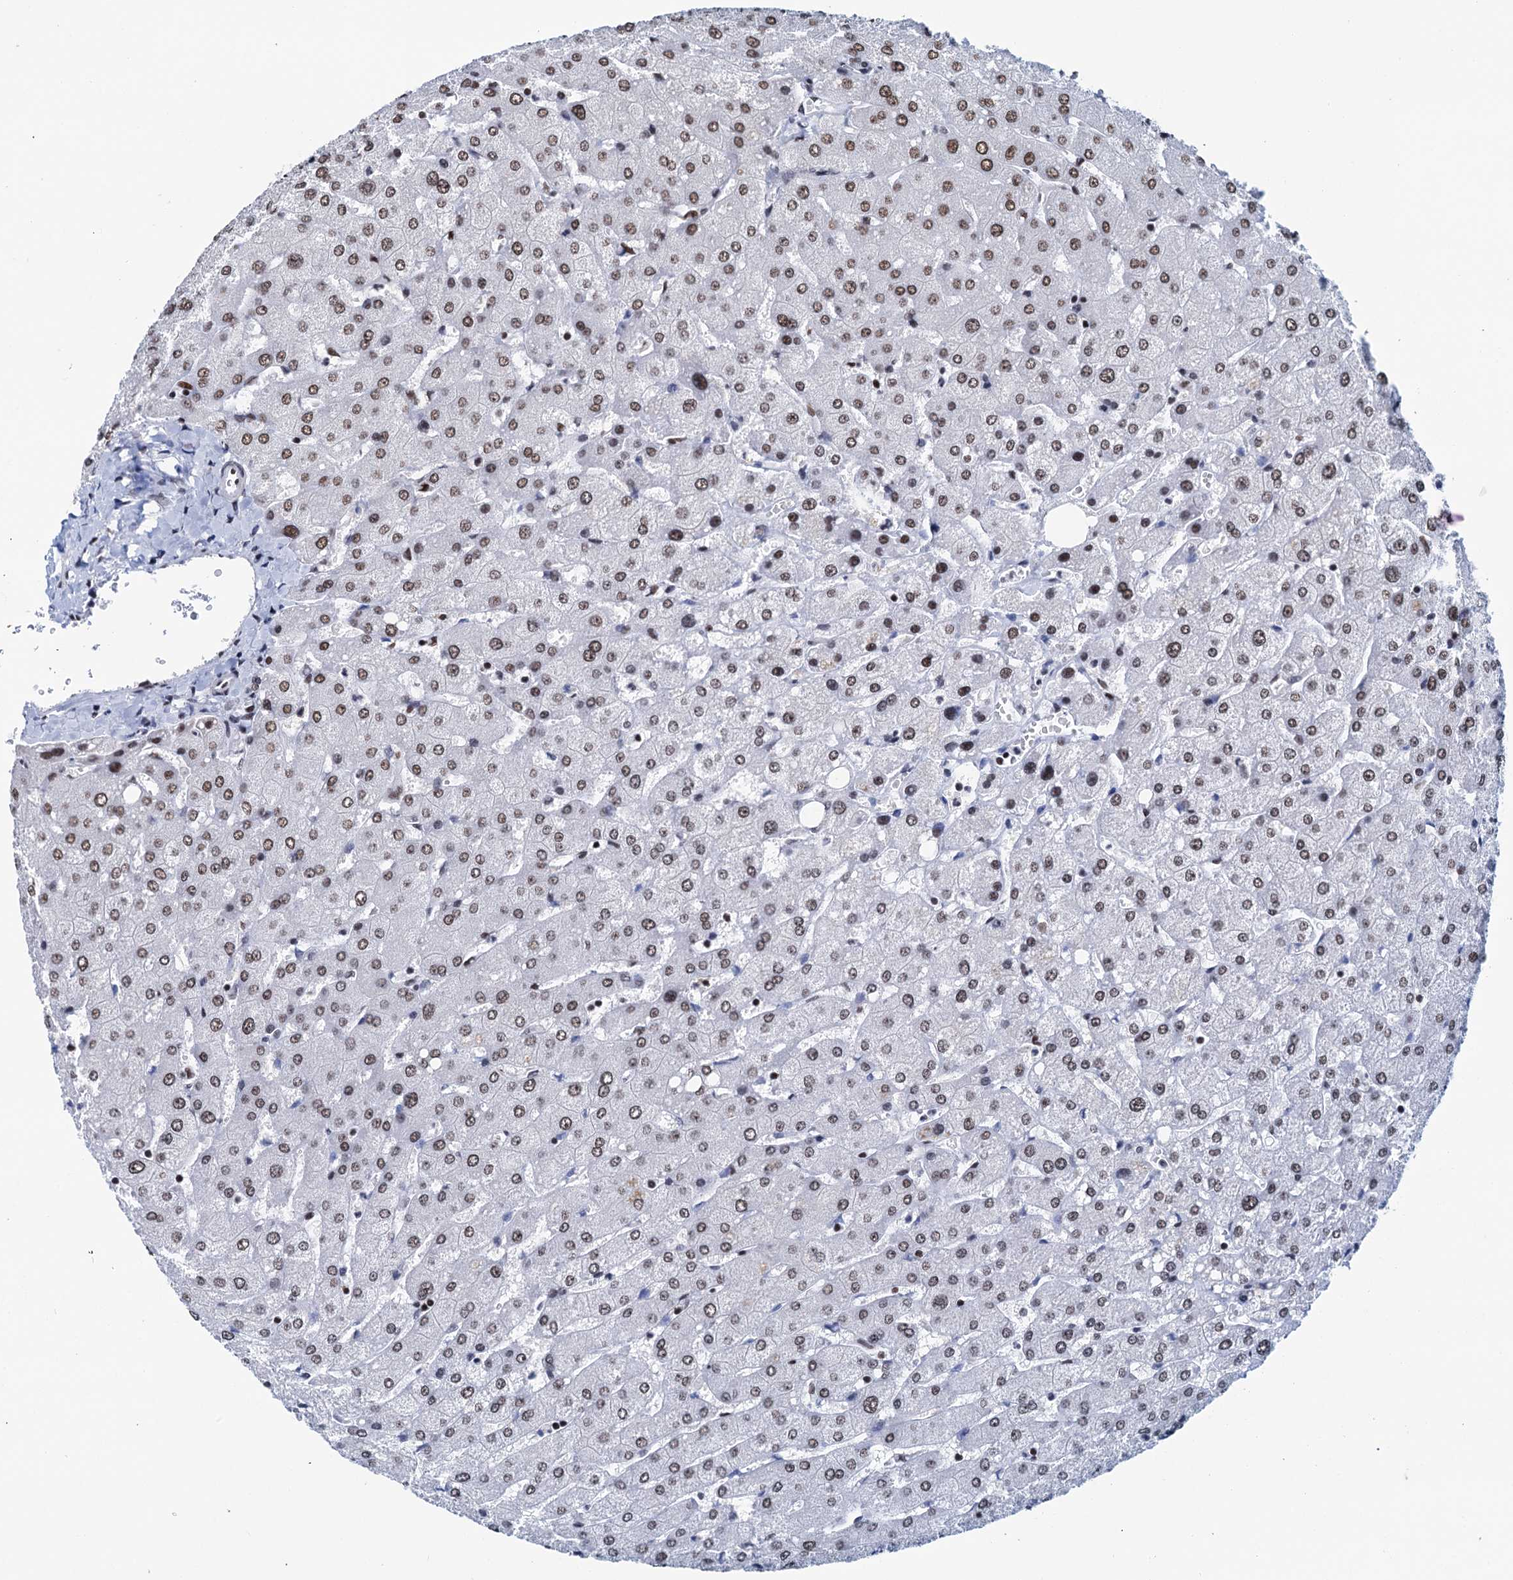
{"staining": {"intensity": "moderate", "quantity": ">75%", "location": "nuclear"}, "tissue": "liver", "cell_type": "Cholangiocytes", "image_type": "normal", "snomed": [{"axis": "morphology", "description": "Normal tissue, NOS"}, {"axis": "topography", "description": "Liver"}], "caption": "Liver was stained to show a protein in brown. There is medium levels of moderate nuclear staining in approximately >75% of cholangiocytes. The staining was performed using DAB (3,3'-diaminobenzidine) to visualize the protein expression in brown, while the nuclei were stained in blue with hematoxylin (Magnification: 20x).", "gene": "SLTM", "patient": {"sex": "male", "age": 55}}